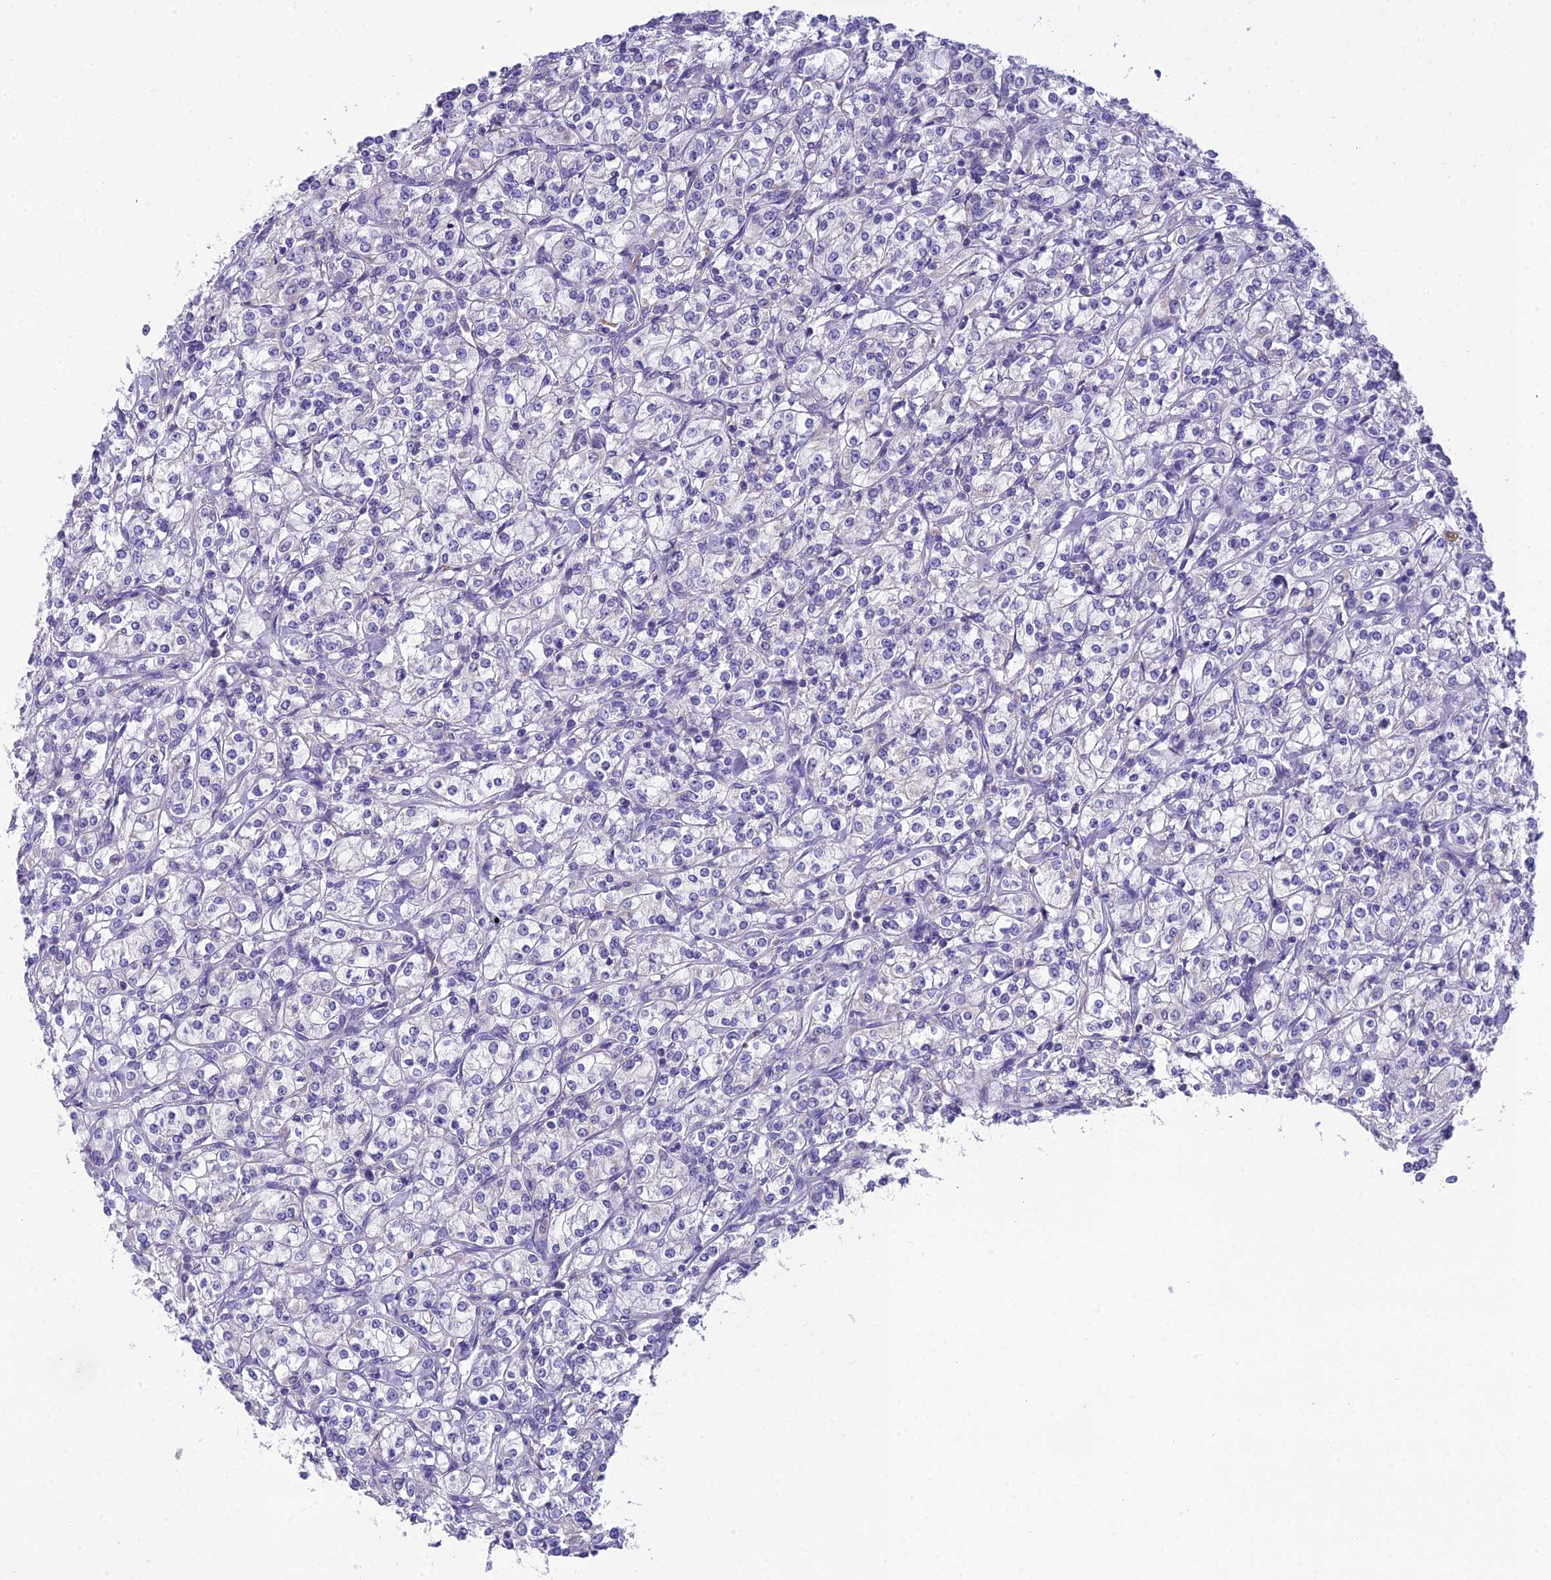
{"staining": {"intensity": "negative", "quantity": "none", "location": "none"}, "tissue": "renal cancer", "cell_type": "Tumor cells", "image_type": "cancer", "snomed": [{"axis": "morphology", "description": "Adenocarcinoma, NOS"}, {"axis": "topography", "description": "Kidney"}], "caption": "Histopathology image shows no significant protein expression in tumor cells of adenocarcinoma (renal).", "gene": "MIIP", "patient": {"sex": "male", "age": 77}}